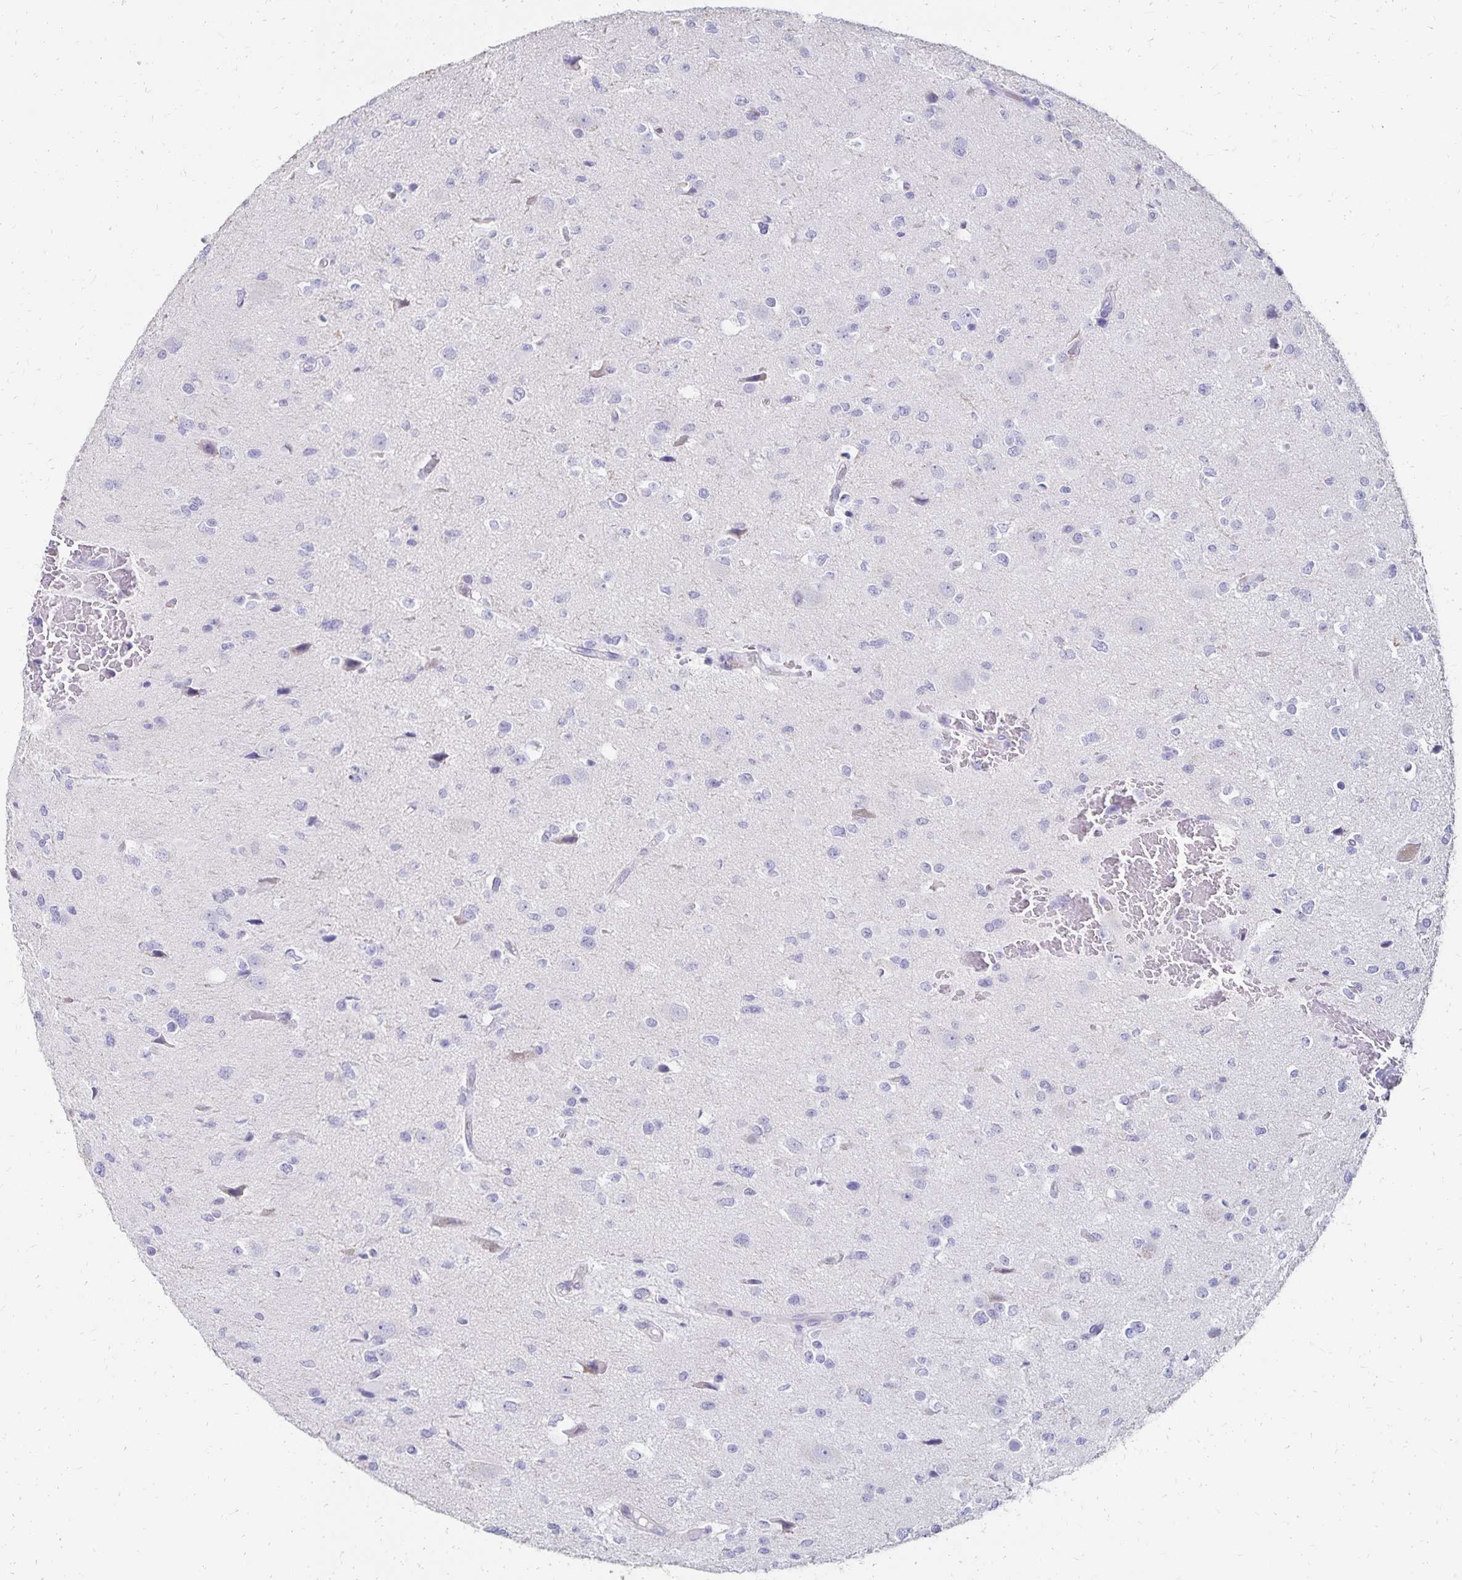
{"staining": {"intensity": "negative", "quantity": "none", "location": "none"}, "tissue": "glioma", "cell_type": "Tumor cells", "image_type": "cancer", "snomed": [{"axis": "morphology", "description": "Glioma, malignant, Low grade"}, {"axis": "topography", "description": "Brain"}], "caption": "The histopathology image reveals no staining of tumor cells in malignant low-grade glioma.", "gene": "DYNLT4", "patient": {"sex": "female", "age": 32}}